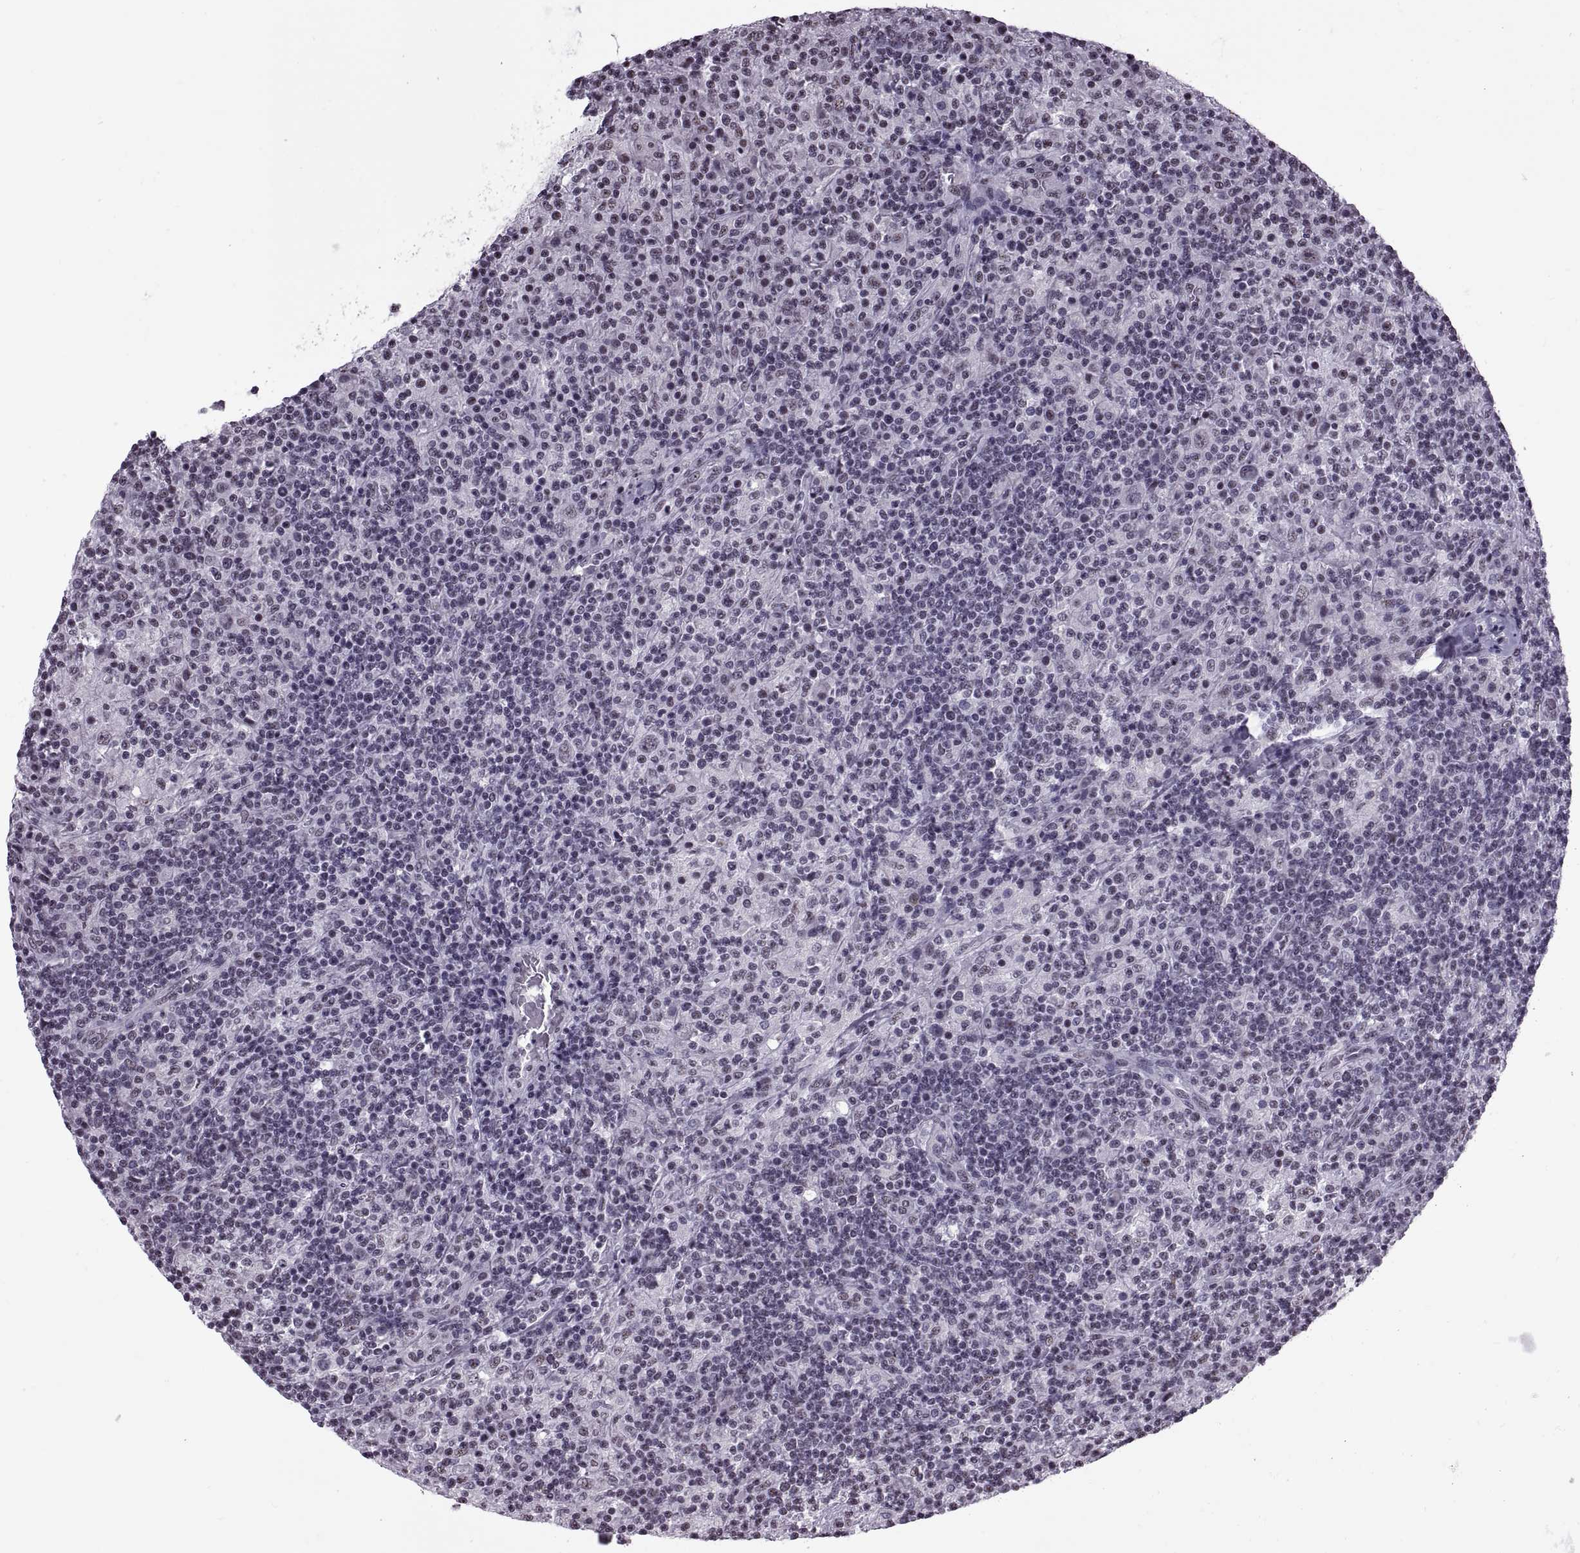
{"staining": {"intensity": "negative", "quantity": "none", "location": "none"}, "tissue": "lymphoma", "cell_type": "Tumor cells", "image_type": "cancer", "snomed": [{"axis": "morphology", "description": "Hodgkin's disease, NOS"}, {"axis": "topography", "description": "Lymph node"}], "caption": "DAB immunohistochemical staining of Hodgkin's disease demonstrates no significant expression in tumor cells.", "gene": "MAGEA4", "patient": {"sex": "male", "age": 70}}